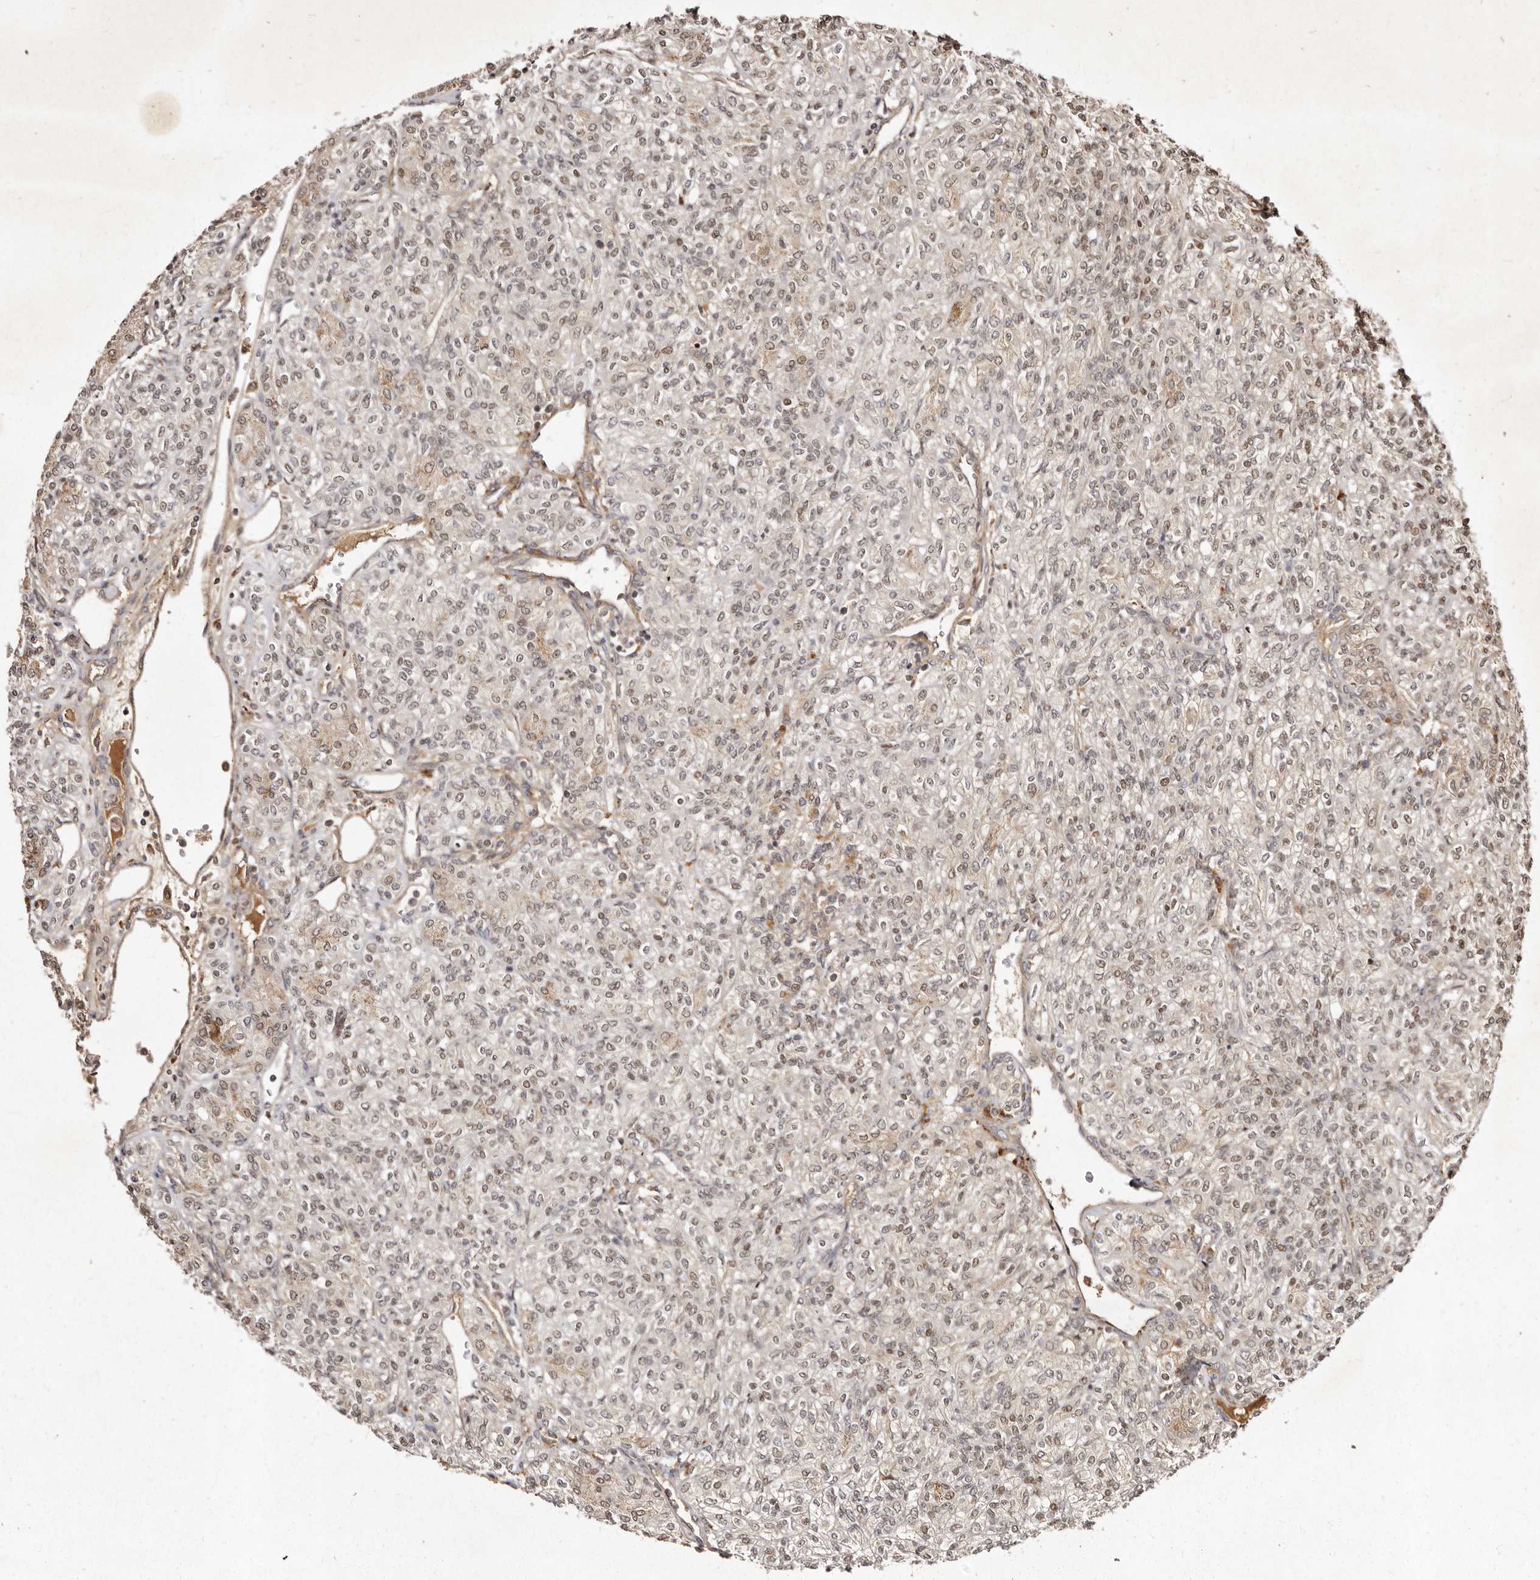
{"staining": {"intensity": "weak", "quantity": ">75%", "location": "nuclear"}, "tissue": "renal cancer", "cell_type": "Tumor cells", "image_type": "cancer", "snomed": [{"axis": "morphology", "description": "Adenocarcinoma, NOS"}, {"axis": "topography", "description": "Kidney"}], "caption": "Approximately >75% of tumor cells in renal adenocarcinoma reveal weak nuclear protein staining as visualized by brown immunohistochemical staining.", "gene": "LCORL", "patient": {"sex": "male", "age": 77}}